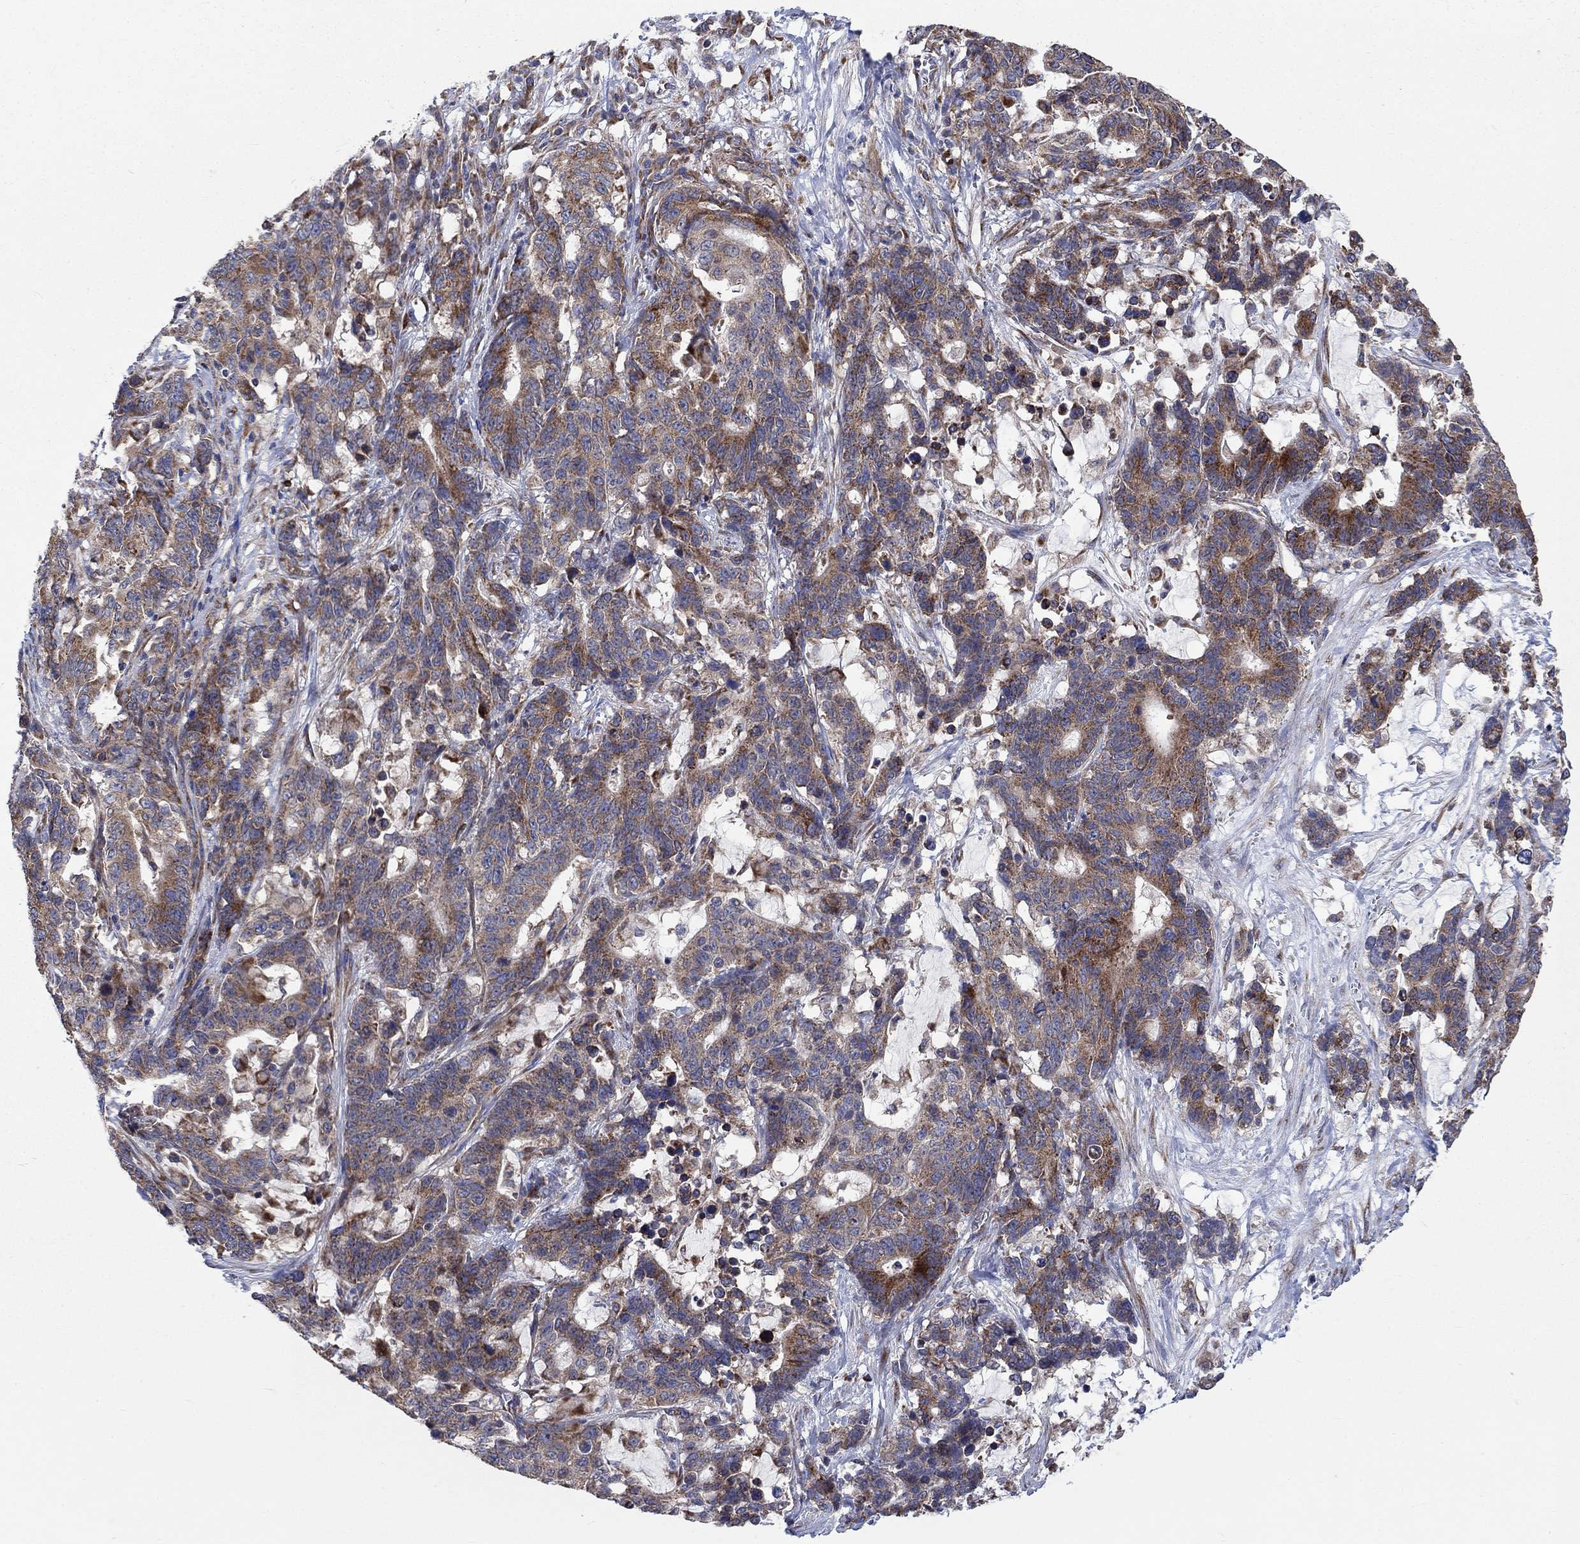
{"staining": {"intensity": "strong", "quantity": "<25%", "location": "cytoplasmic/membranous"}, "tissue": "stomach cancer", "cell_type": "Tumor cells", "image_type": "cancer", "snomed": [{"axis": "morphology", "description": "Normal tissue, NOS"}, {"axis": "morphology", "description": "Adenocarcinoma, NOS"}, {"axis": "topography", "description": "Stomach"}], "caption": "A histopathology image showing strong cytoplasmic/membranous expression in approximately <25% of tumor cells in adenocarcinoma (stomach), as visualized by brown immunohistochemical staining.", "gene": "RPLP0", "patient": {"sex": "female", "age": 64}}